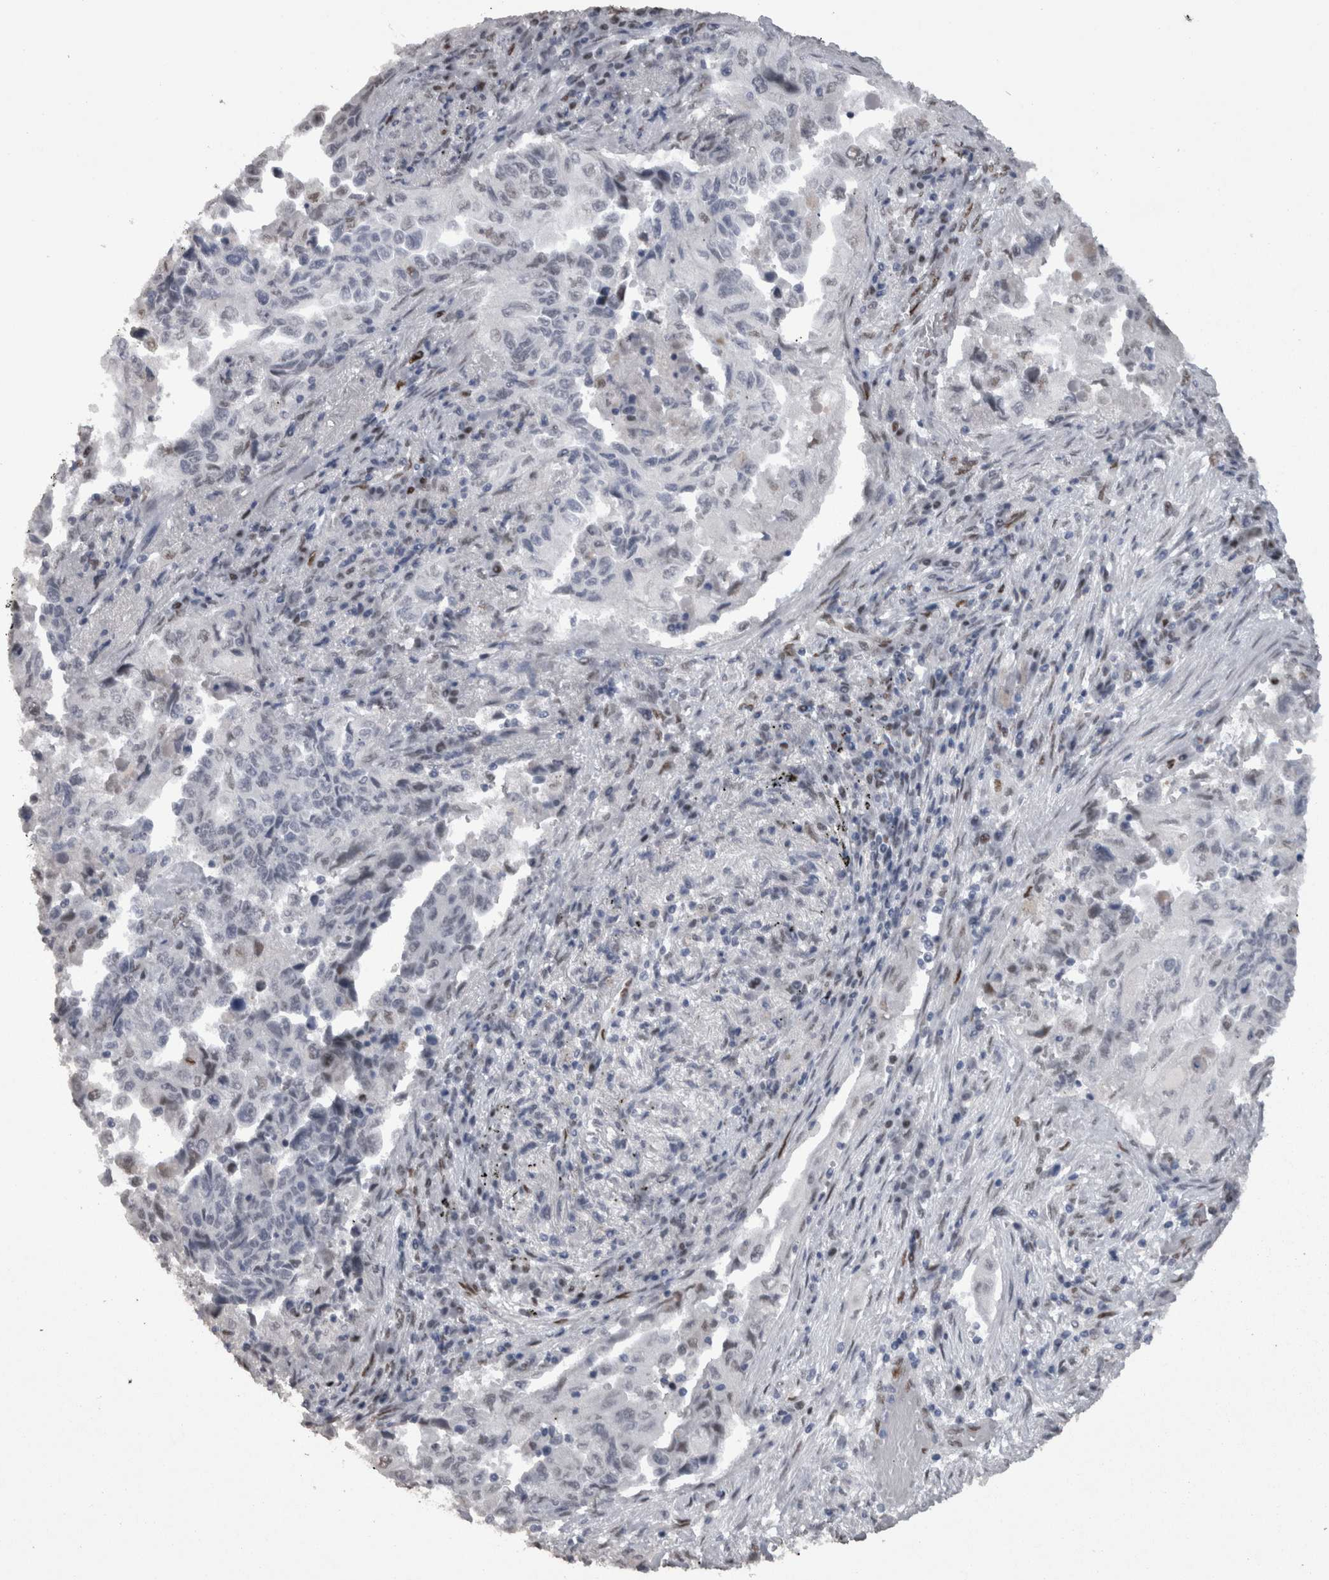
{"staining": {"intensity": "negative", "quantity": "none", "location": "none"}, "tissue": "lung cancer", "cell_type": "Tumor cells", "image_type": "cancer", "snomed": [{"axis": "morphology", "description": "Adenocarcinoma, NOS"}, {"axis": "topography", "description": "Lung"}], "caption": "Immunohistochemistry (IHC) micrograph of lung cancer stained for a protein (brown), which exhibits no positivity in tumor cells.", "gene": "C1orf54", "patient": {"sex": "female", "age": 51}}